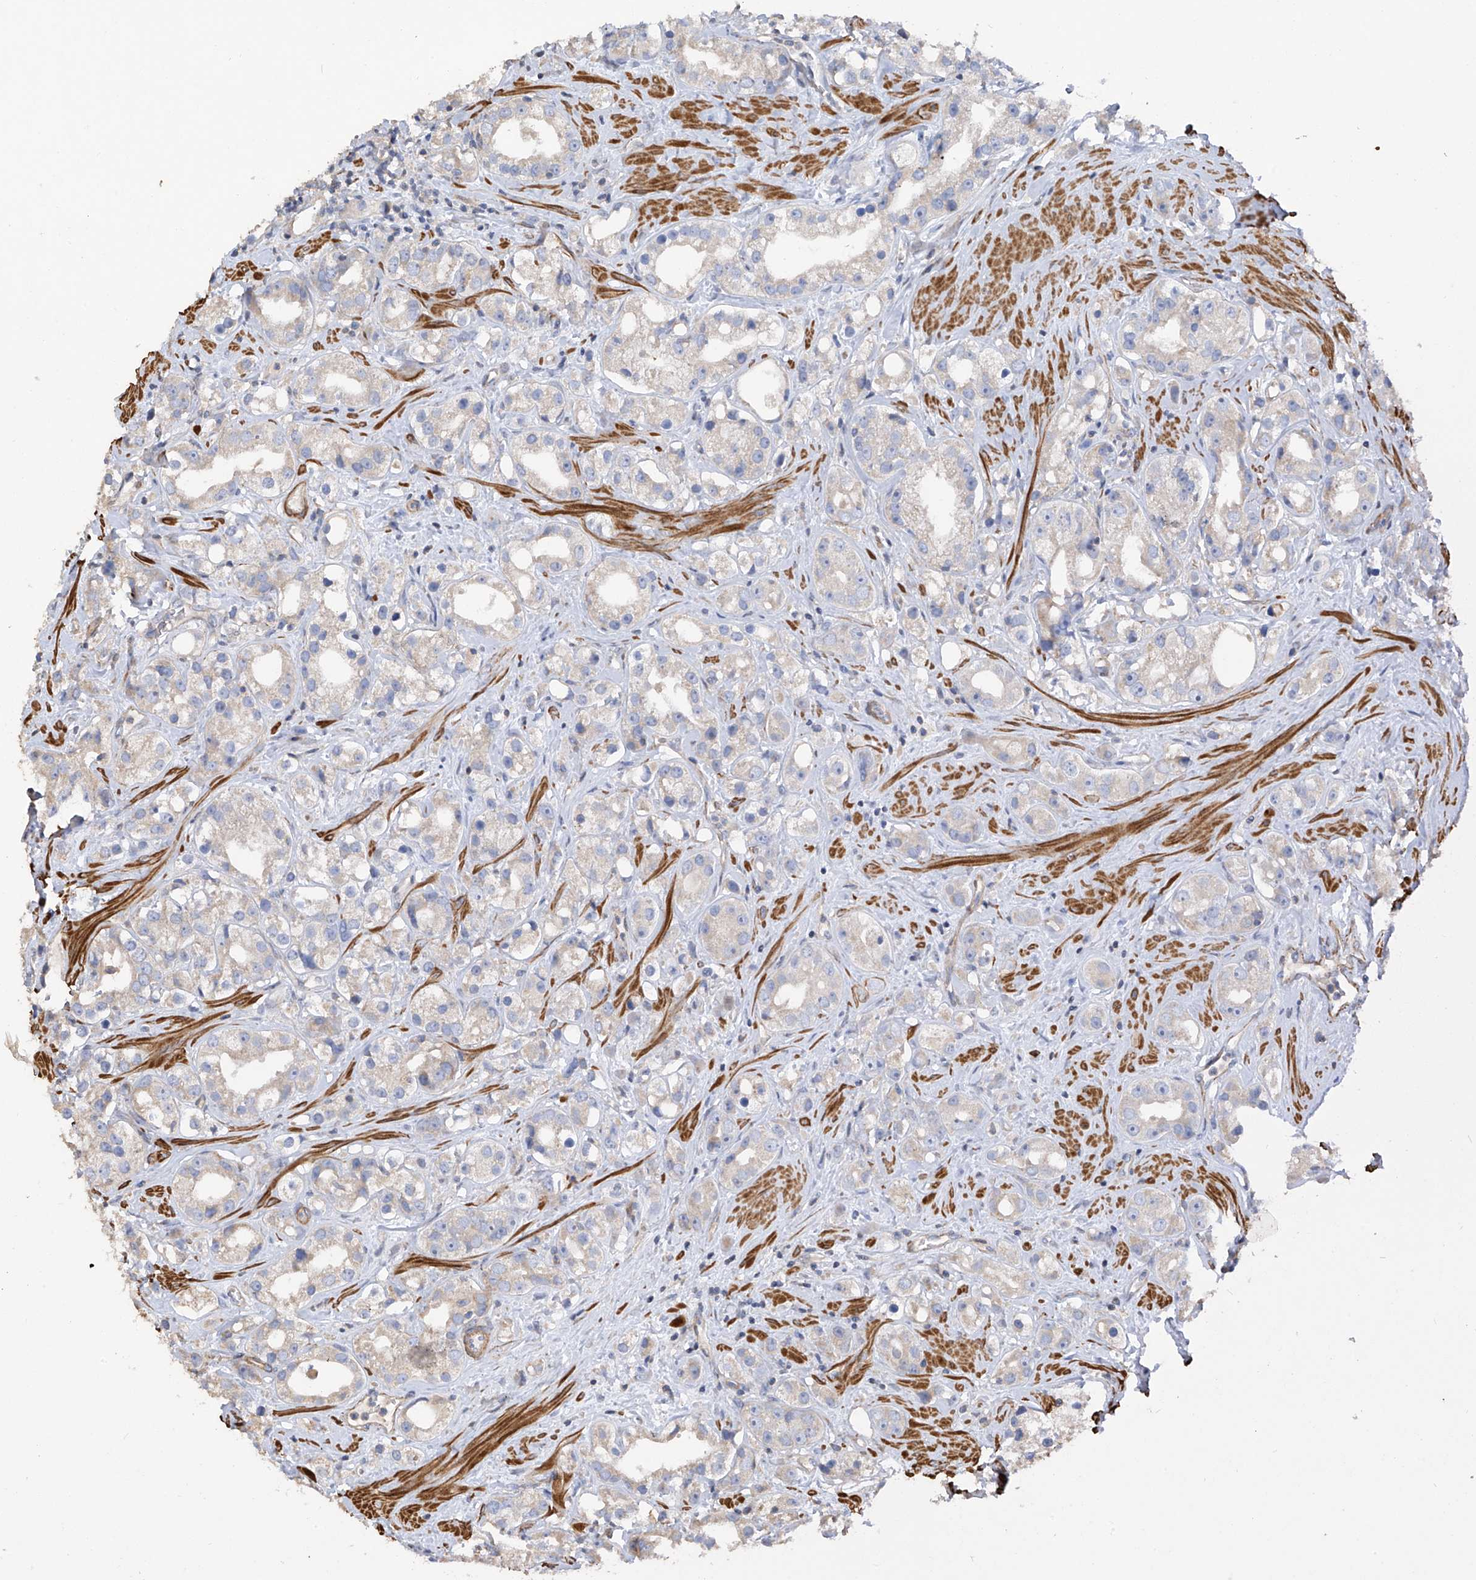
{"staining": {"intensity": "negative", "quantity": "none", "location": "none"}, "tissue": "prostate cancer", "cell_type": "Tumor cells", "image_type": "cancer", "snomed": [{"axis": "morphology", "description": "Adenocarcinoma, NOS"}, {"axis": "topography", "description": "Prostate"}], "caption": "This is an immunohistochemistry image of prostate cancer (adenocarcinoma). There is no staining in tumor cells.", "gene": "SLC43A3", "patient": {"sex": "male", "age": 79}}